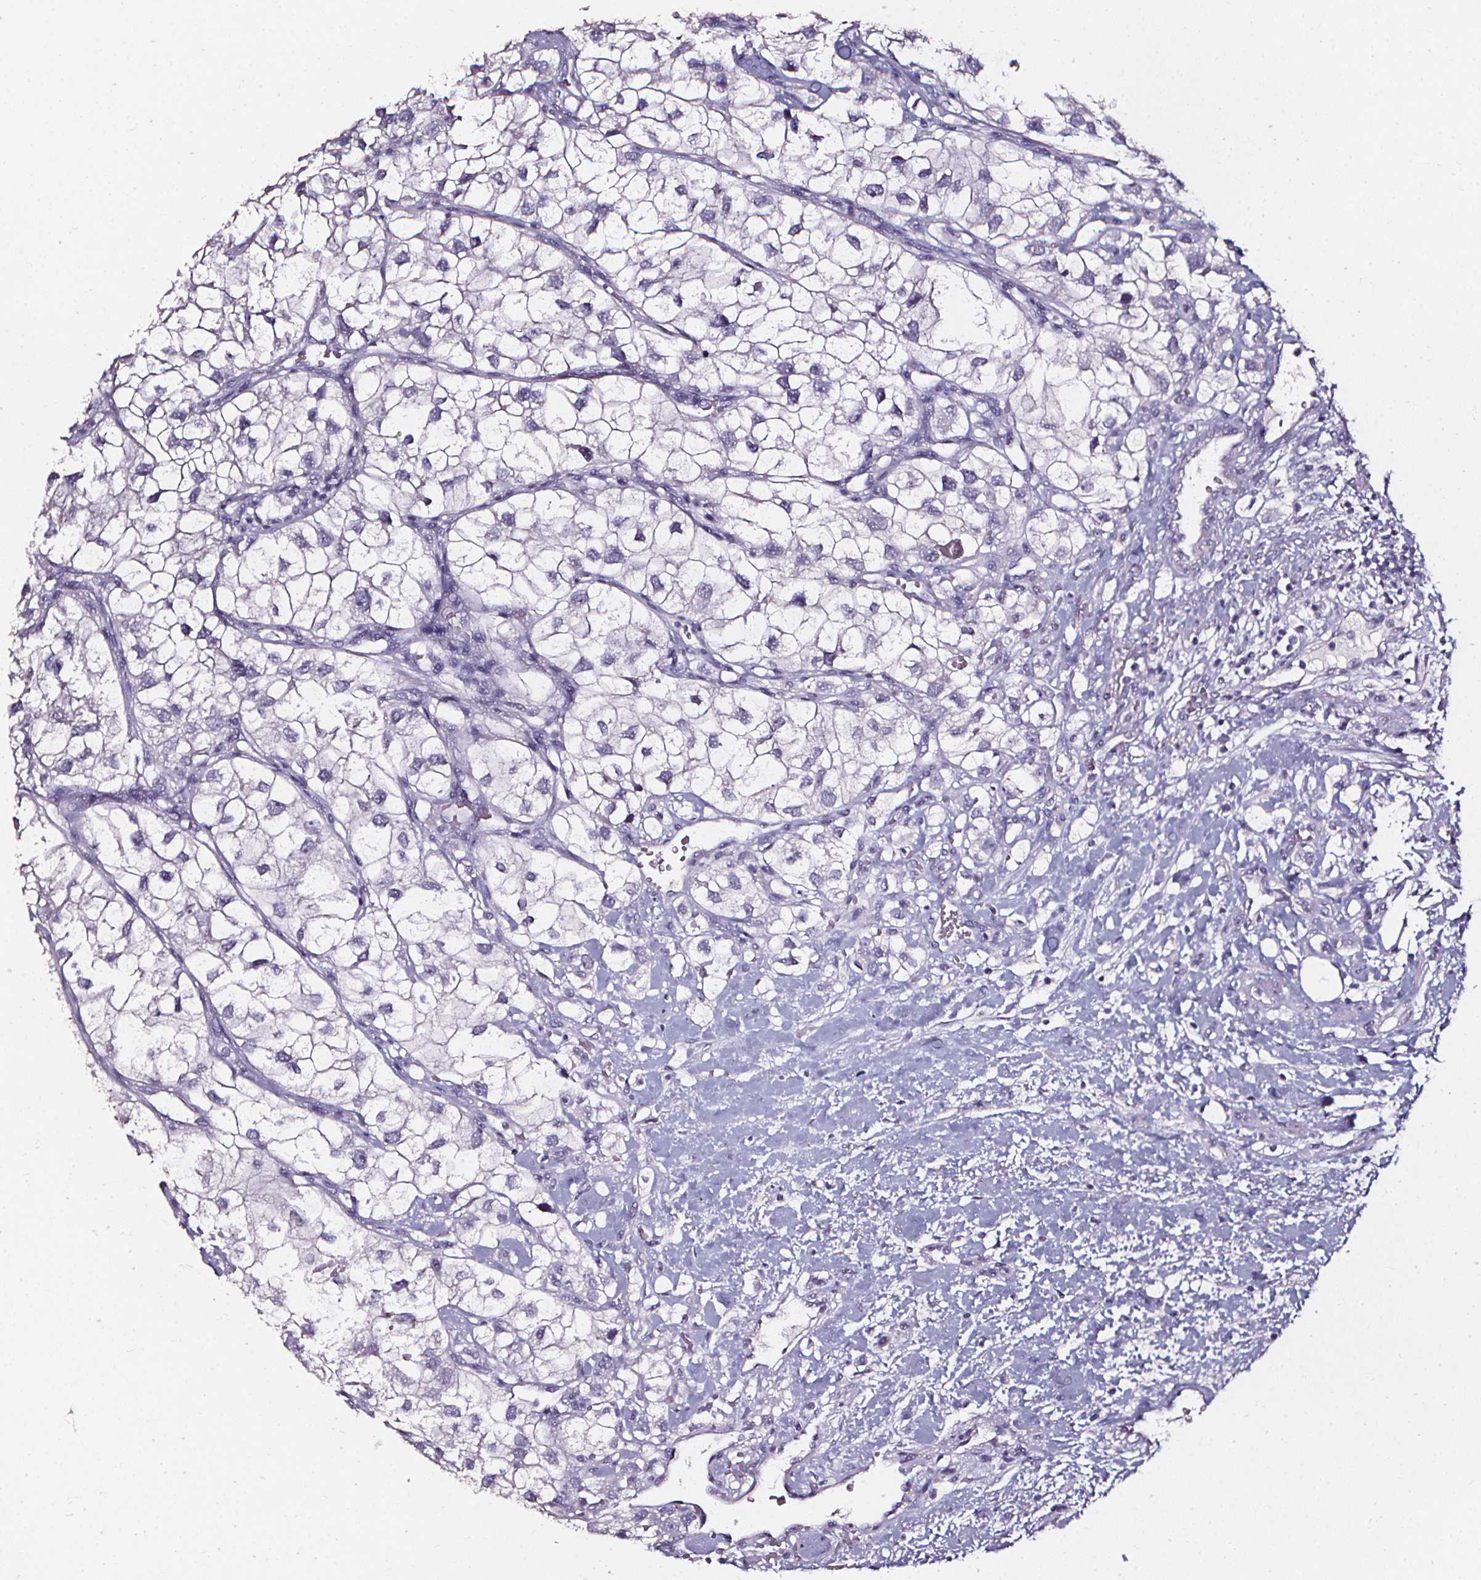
{"staining": {"intensity": "negative", "quantity": "none", "location": "none"}, "tissue": "renal cancer", "cell_type": "Tumor cells", "image_type": "cancer", "snomed": [{"axis": "morphology", "description": "Adenocarcinoma, NOS"}, {"axis": "topography", "description": "Kidney"}], "caption": "Tumor cells show no significant positivity in renal cancer (adenocarcinoma). (DAB (3,3'-diaminobenzidine) immunohistochemistry (IHC), high magnification).", "gene": "DEFA5", "patient": {"sex": "male", "age": 59}}